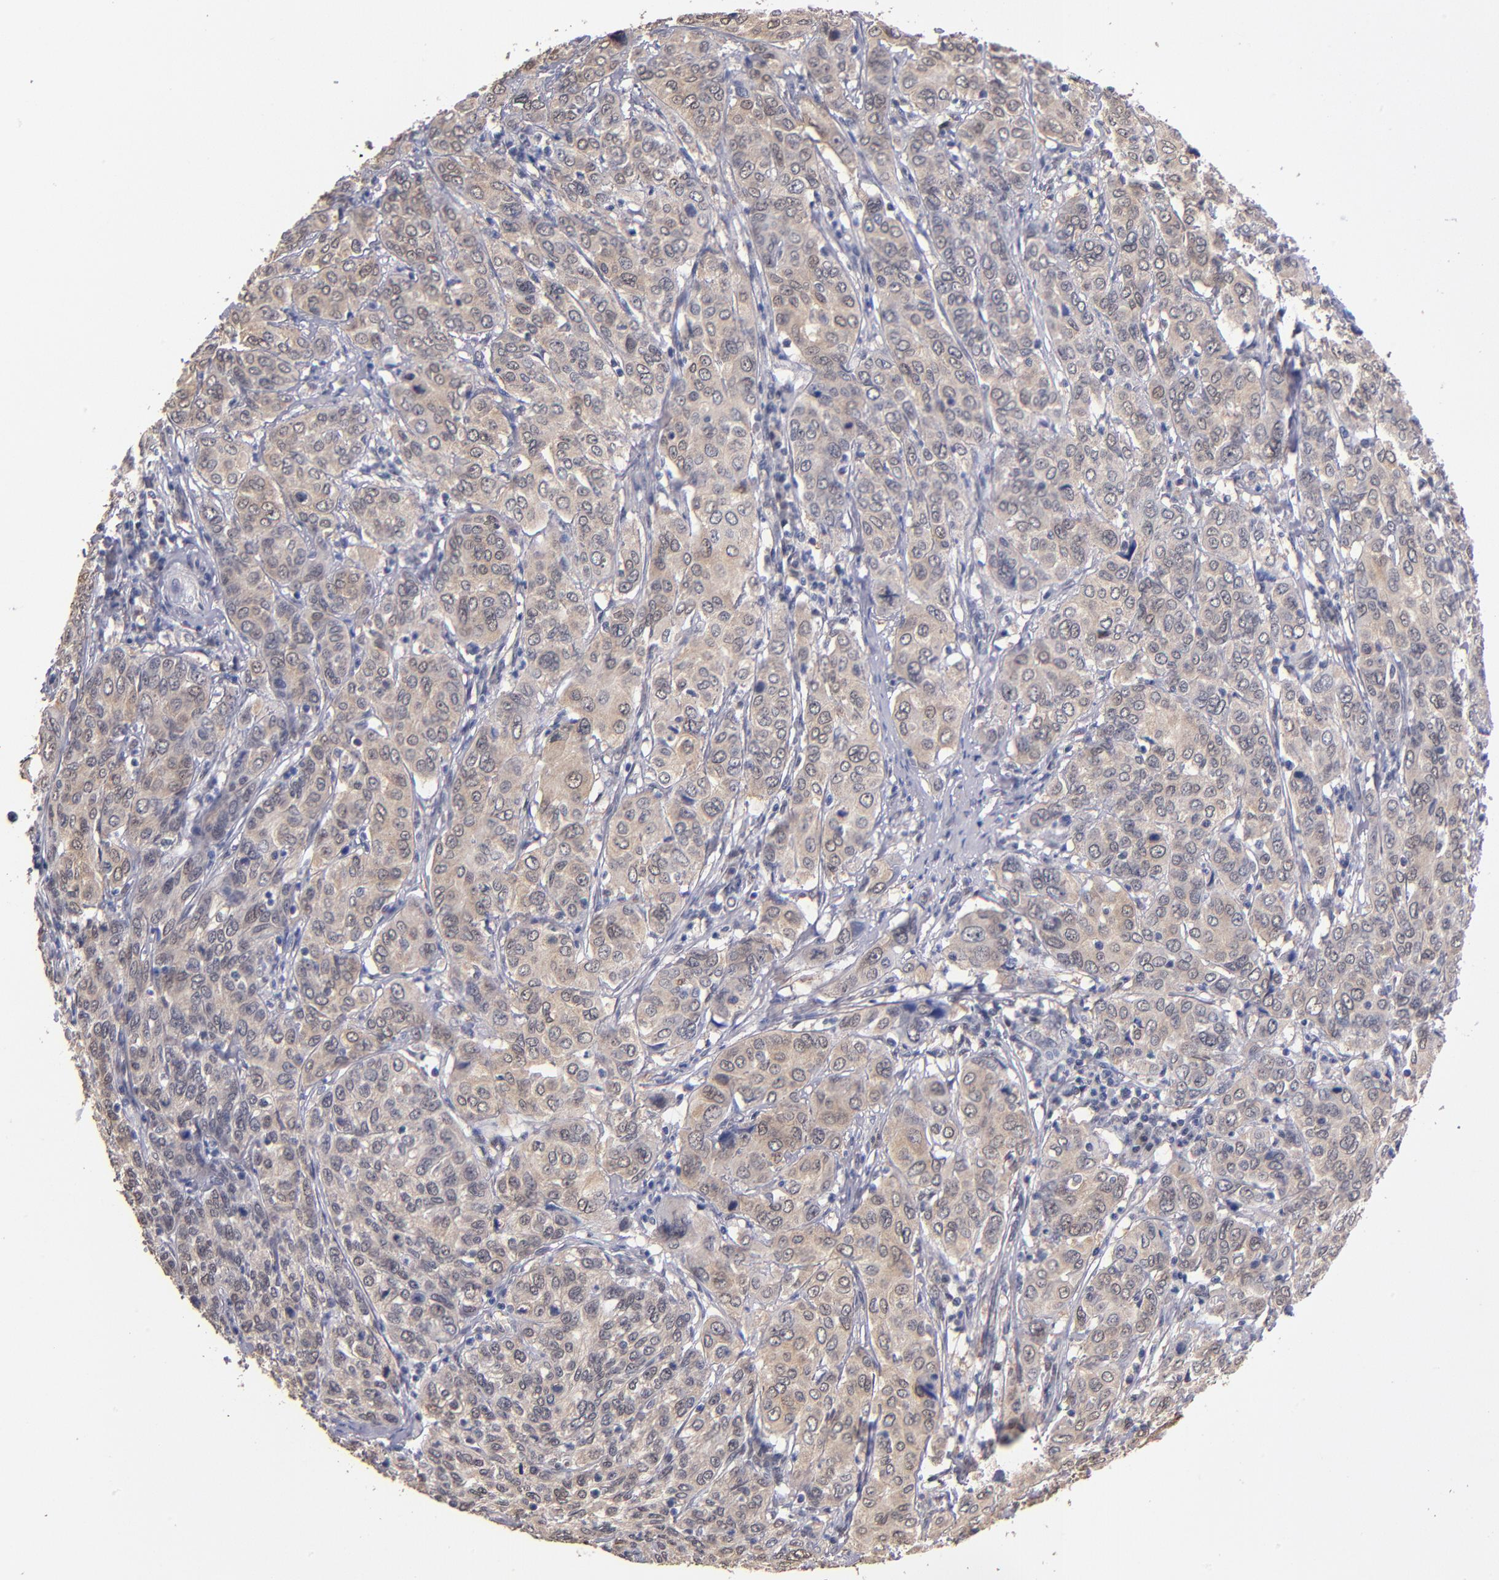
{"staining": {"intensity": "weak", "quantity": ">75%", "location": "cytoplasmic/membranous"}, "tissue": "cervical cancer", "cell_type": "Tumor cells", "image_type": "cancer", "snomed": [{"axis": "morphology", "description": "Squamous cell carcinoma, NOS"}, {"axis": "topography", "description": "Cervix"}], "caption": "Immunohistochemical staining of human cervical cancer (squamous cell carcinoma) reveals low levels of weak cytoplasmic/membranous protein positivity in about >75% of tumor cells.", "gene": "PSMD10", "patient": {"sex": "female", "age": 38}}